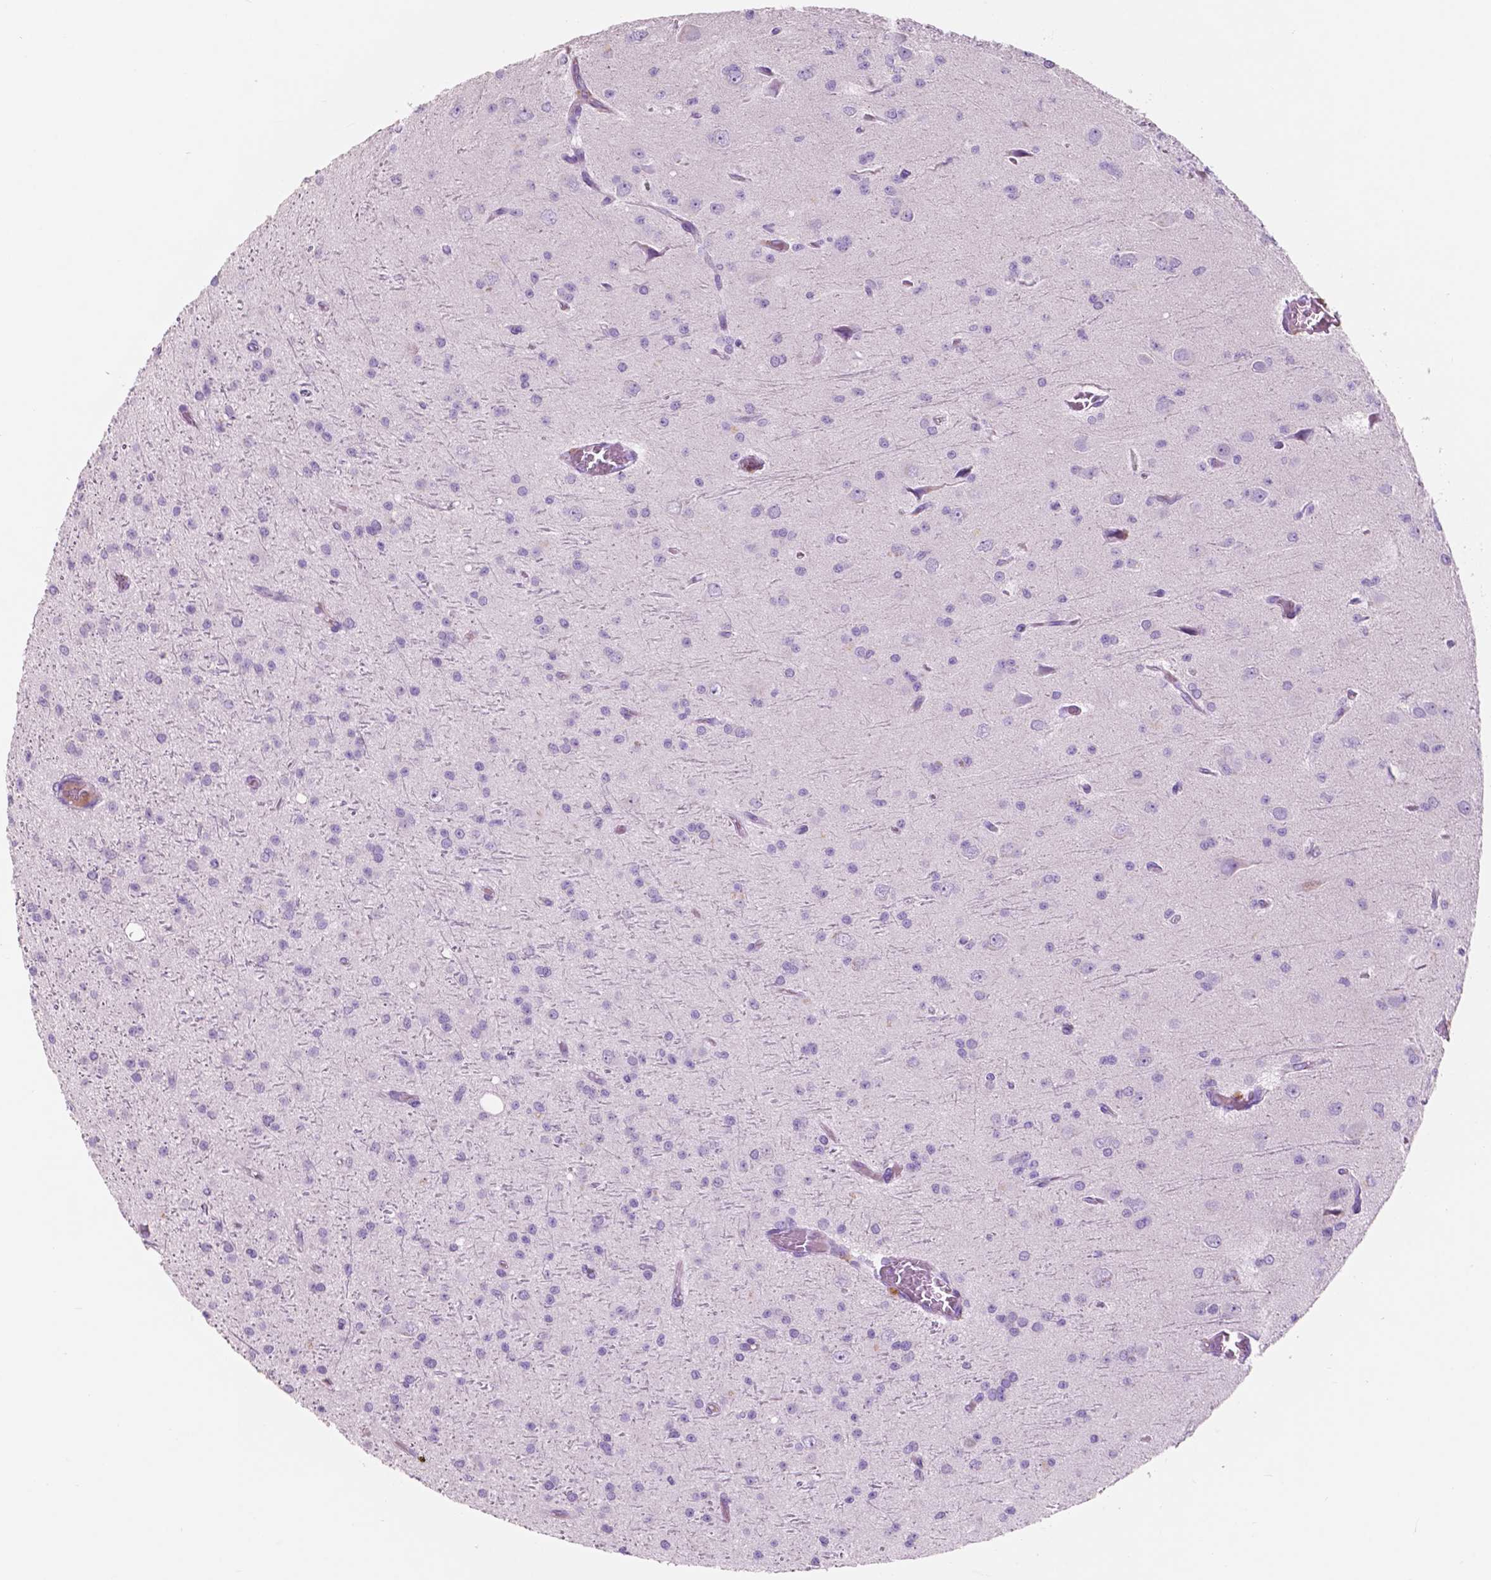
{"staining": {"intensity": "negative", "quantity": "none", "location": "none"}, "tissue": "glioma", "cell_type": "Tumor cells", "image_type": "cancer", "snomed": [{"axis": "morphology", "description": "Glioma, malignant, Low grade"}, {"axis": "topography", "description": "Brain"}], "caption": "DAB (3,3'-diaminobenzidine) immunohistochemical staining of malignant glioma (low-grade) displays no significant expression in tumor cells.", "gene": "CUZD1", "patient": {"sex": "male", "age": 27}}